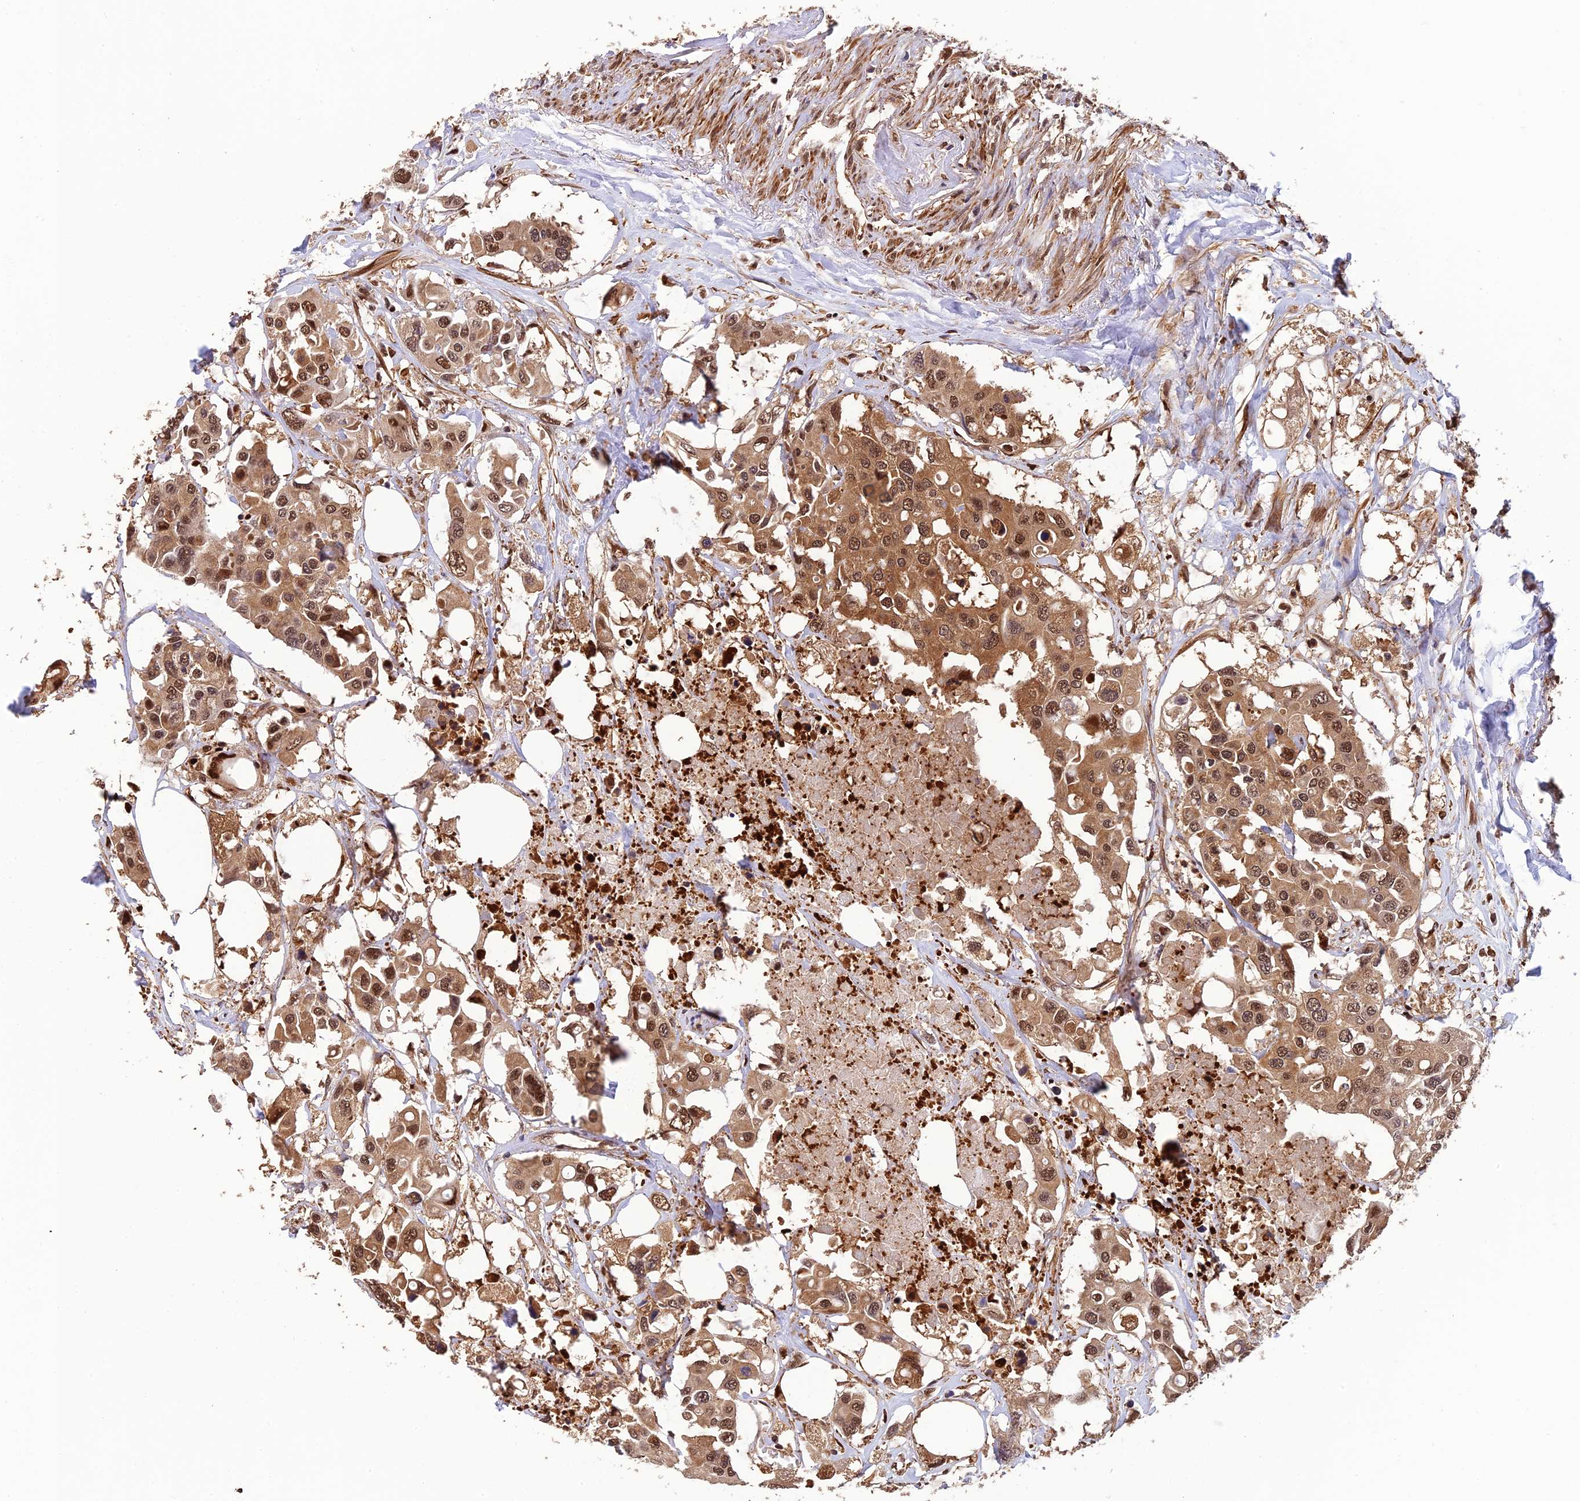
{"staining": {"intensity": "moderate", "quantity": ">75%", "location": "cytoplasmic/membranous,nuclear"}, "tissue": "colorectal cancer", "cell_type": "Tumor cells", "image_type": "cancer", "snomed": [{"axis": "morphology", "description": "Adenocarcinoma, NOS"}, {"axis": "topography", "description": "Colon"}], "caption": "A high-resolution micrograph shows immunohistochemistry staining of colorectal adenocarcinoma, which reveals moderate cytoplasmic/membranous and nuclear staining in about >75% of tumor cells. The staining was performed using DAB (3,3'-diaminobenzidine) to visualize the protein expression in brown, while the nuclei were stained in blue with hematoxylin (Magnification: 20x).", "gene": "PSMB3", "patient": {"sex": "male", "age": 77}}